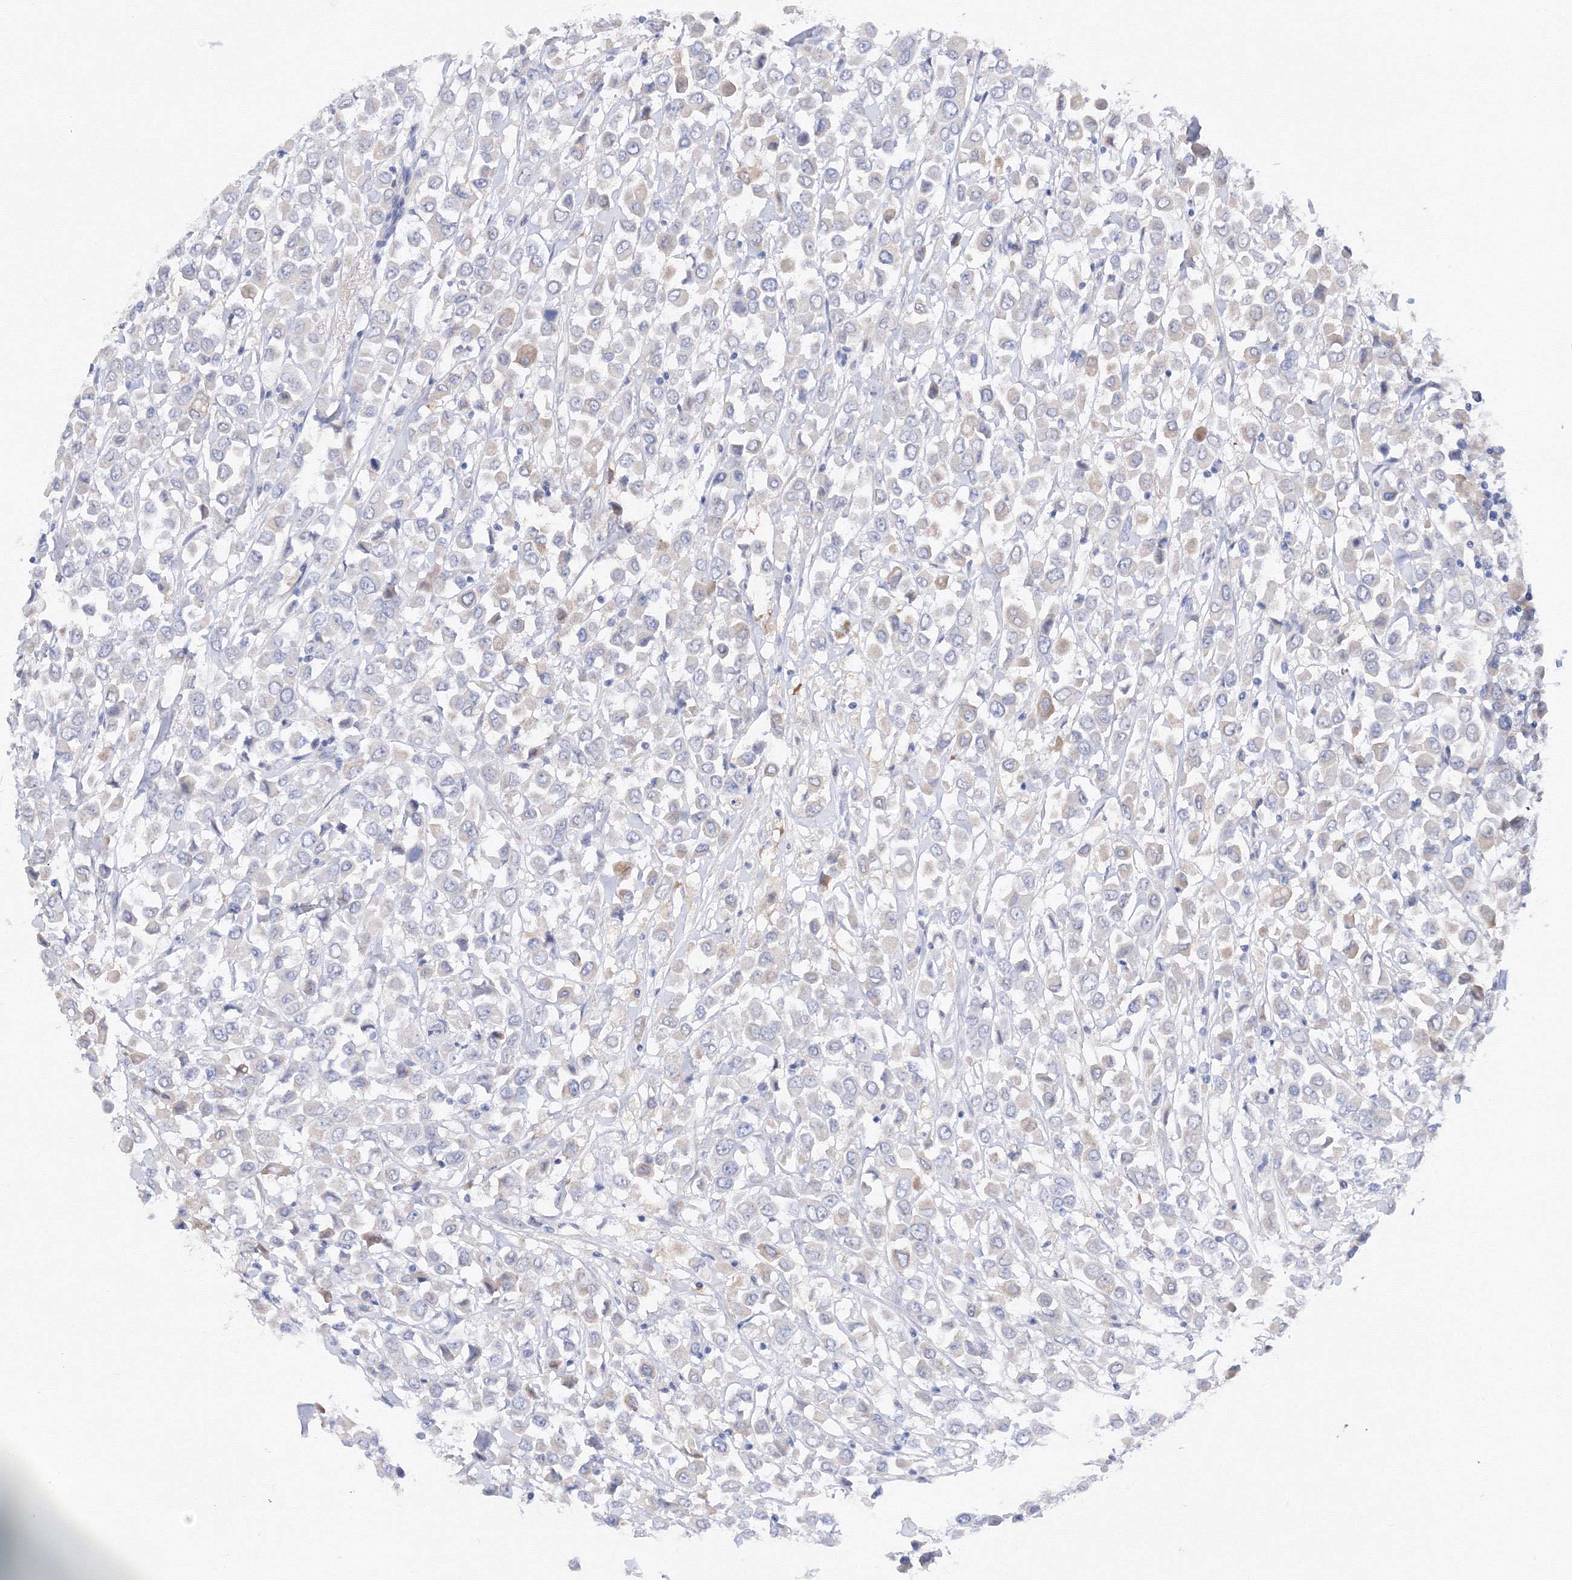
{"staining": {"intensity": "negative", "quantity": "none", "location": "none"}, "tissue": "breast cancer", "cell_type": "Tumor cells", "image_type": "cancer", "snomed": [{"axis": "morphology", "description": "Duct carcinoma"}, {"axis": "topography", "description": "Breast"}], "caption": "This micrograph is of breast cancer (intraductal carcinoma) stained with immunohistochemistry (IHC) to label a protein in brown with the nuclei are counter-stained blue. There is no positivity in tumor cells.", "gene": "TAMM41", "patient": {"sex": "female", "age": 61}}